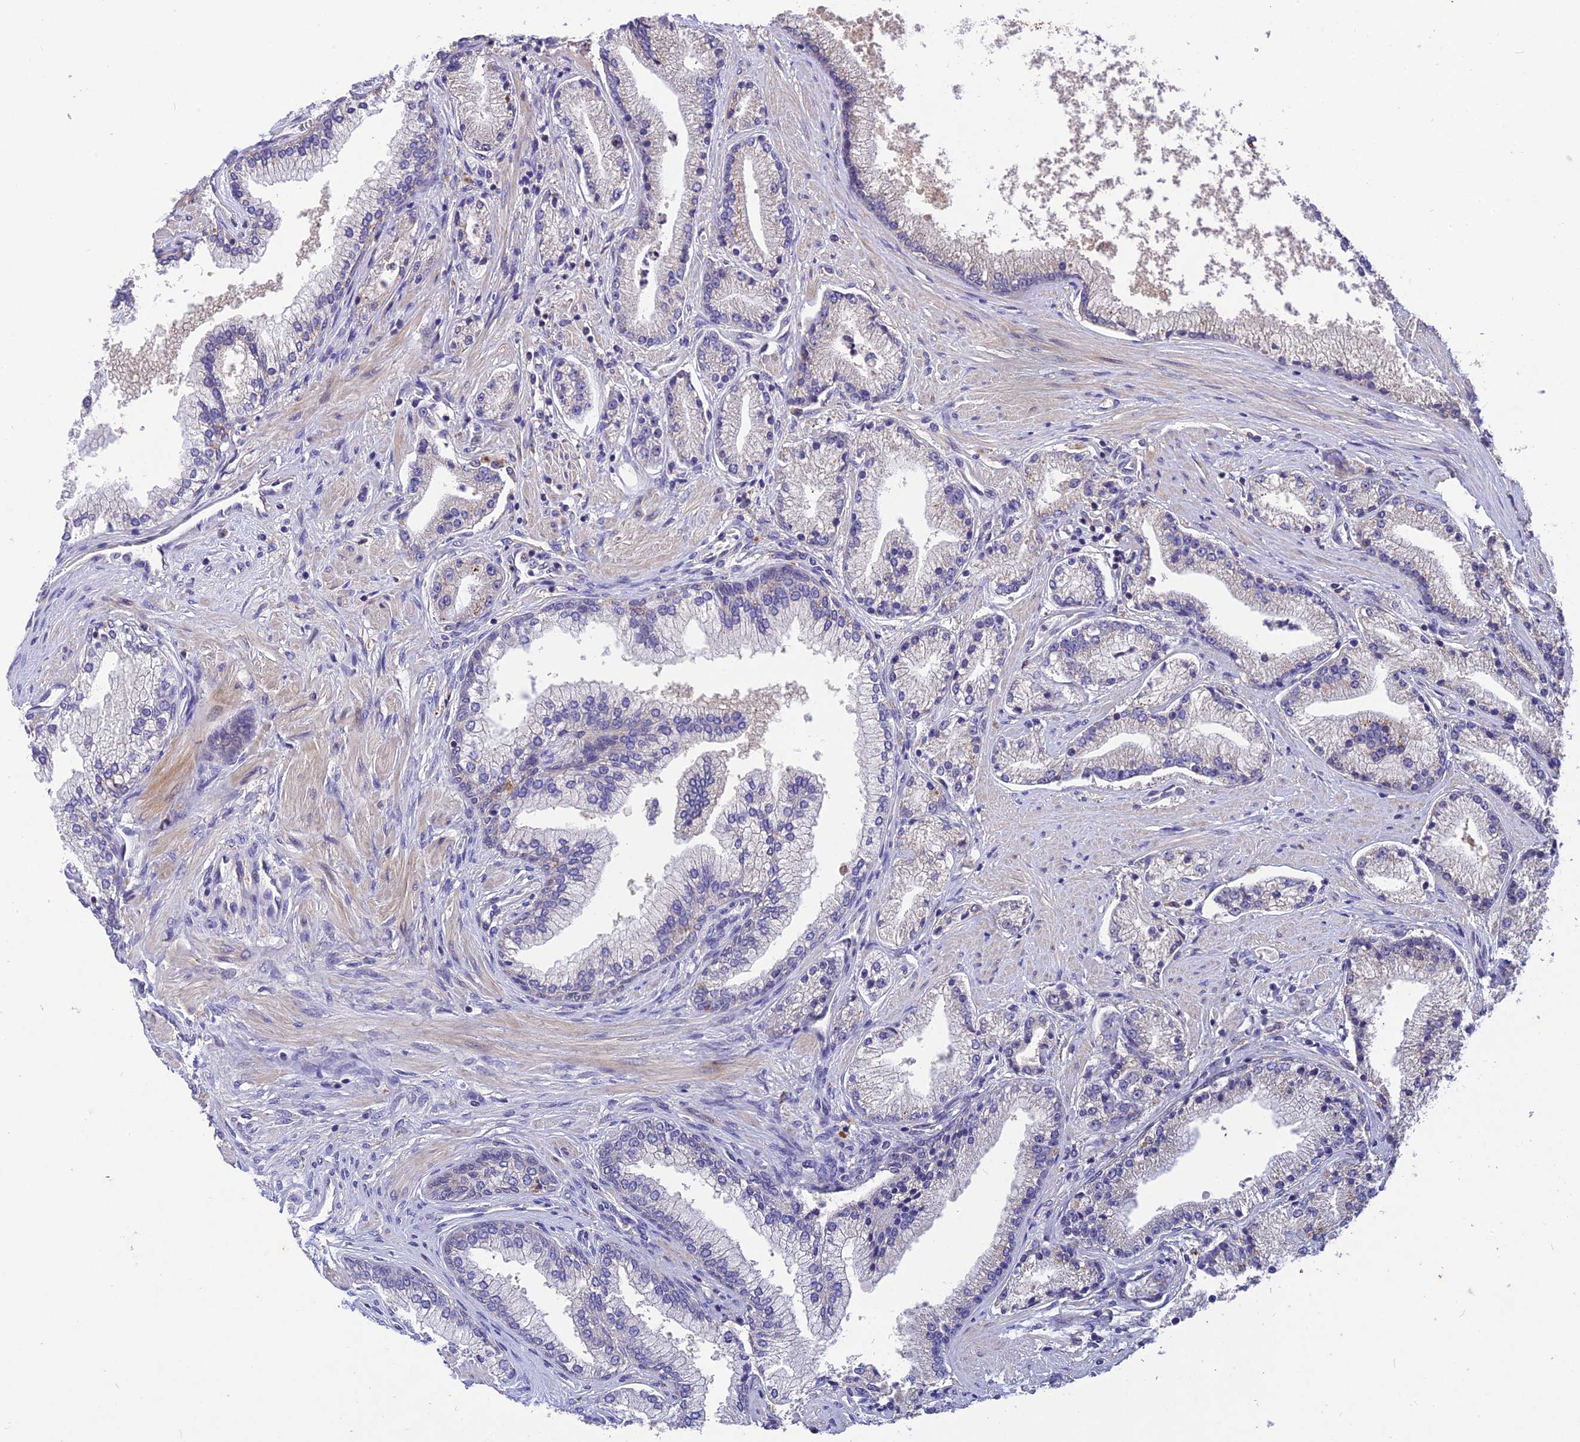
{"staining": {"intensity": "negative", "quantity": "none", "location": "none"}, "tissue": "prostate cancer", "cell_type": "Tumor cells", "image_type": "cancer", "snomed": [{"axis": "morphology", "description": "Adenocarcinoma, High grade"}, {"axis": "topography", "description": "Prostate"}], "caption": "Histopathology image shows no protein expression in tumor cells of adenocarcinoma (high-grade) (prostate) tissue. (Brightfield microscopy of DAB (3,3'-diaminobenzidine) immunohistochemistry (IHC) at high magnification).", "gene": "DENND5B", "patient": {"sex": "male", "age": 67}}